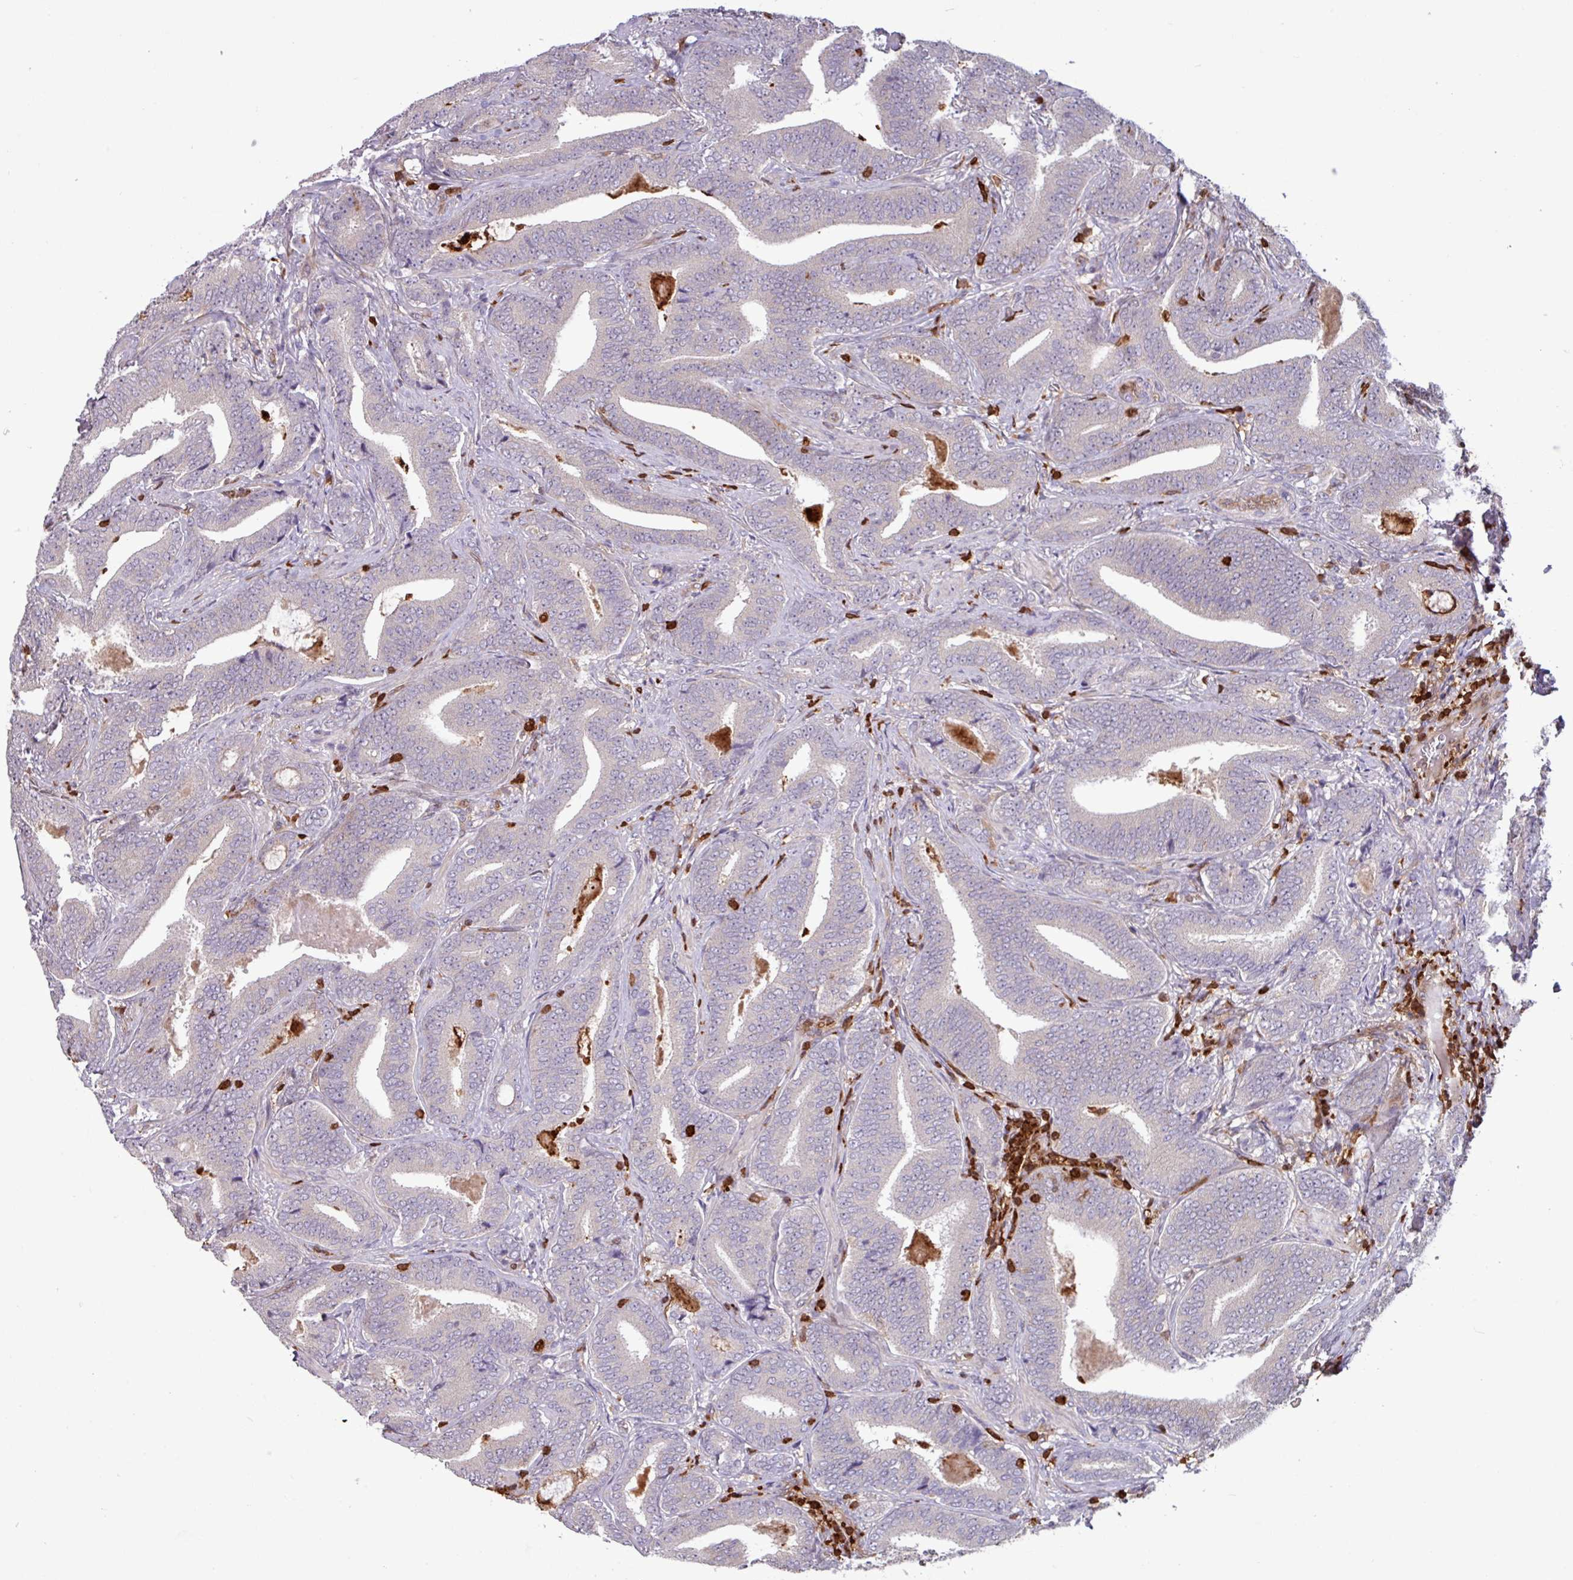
{"staining": {"intensity": "negative", "quantity": "none", "location": "none"}, "tissue": "prostate cancer", "cell_type": "Tumor cells", "image_type": "cancer", "snomed": [{"axis": "morphology", "description": "Adenocarcinoma, Low grade"}, {"axis": "topography", "description": "Prostate and seminal vesicle, NOS"}], "caption": "Immunohistochemical staining of human prostate low-grade adenocarcinoma reveals no significant expression in tumor cells. The staining is performed using DAB (3,3'-diaminobenzidine) brown chromogen with nuclei counter-stained in using hematoxylin.", "gene": "SEC61G", "patient": {"sex": "male", "age": 61}}